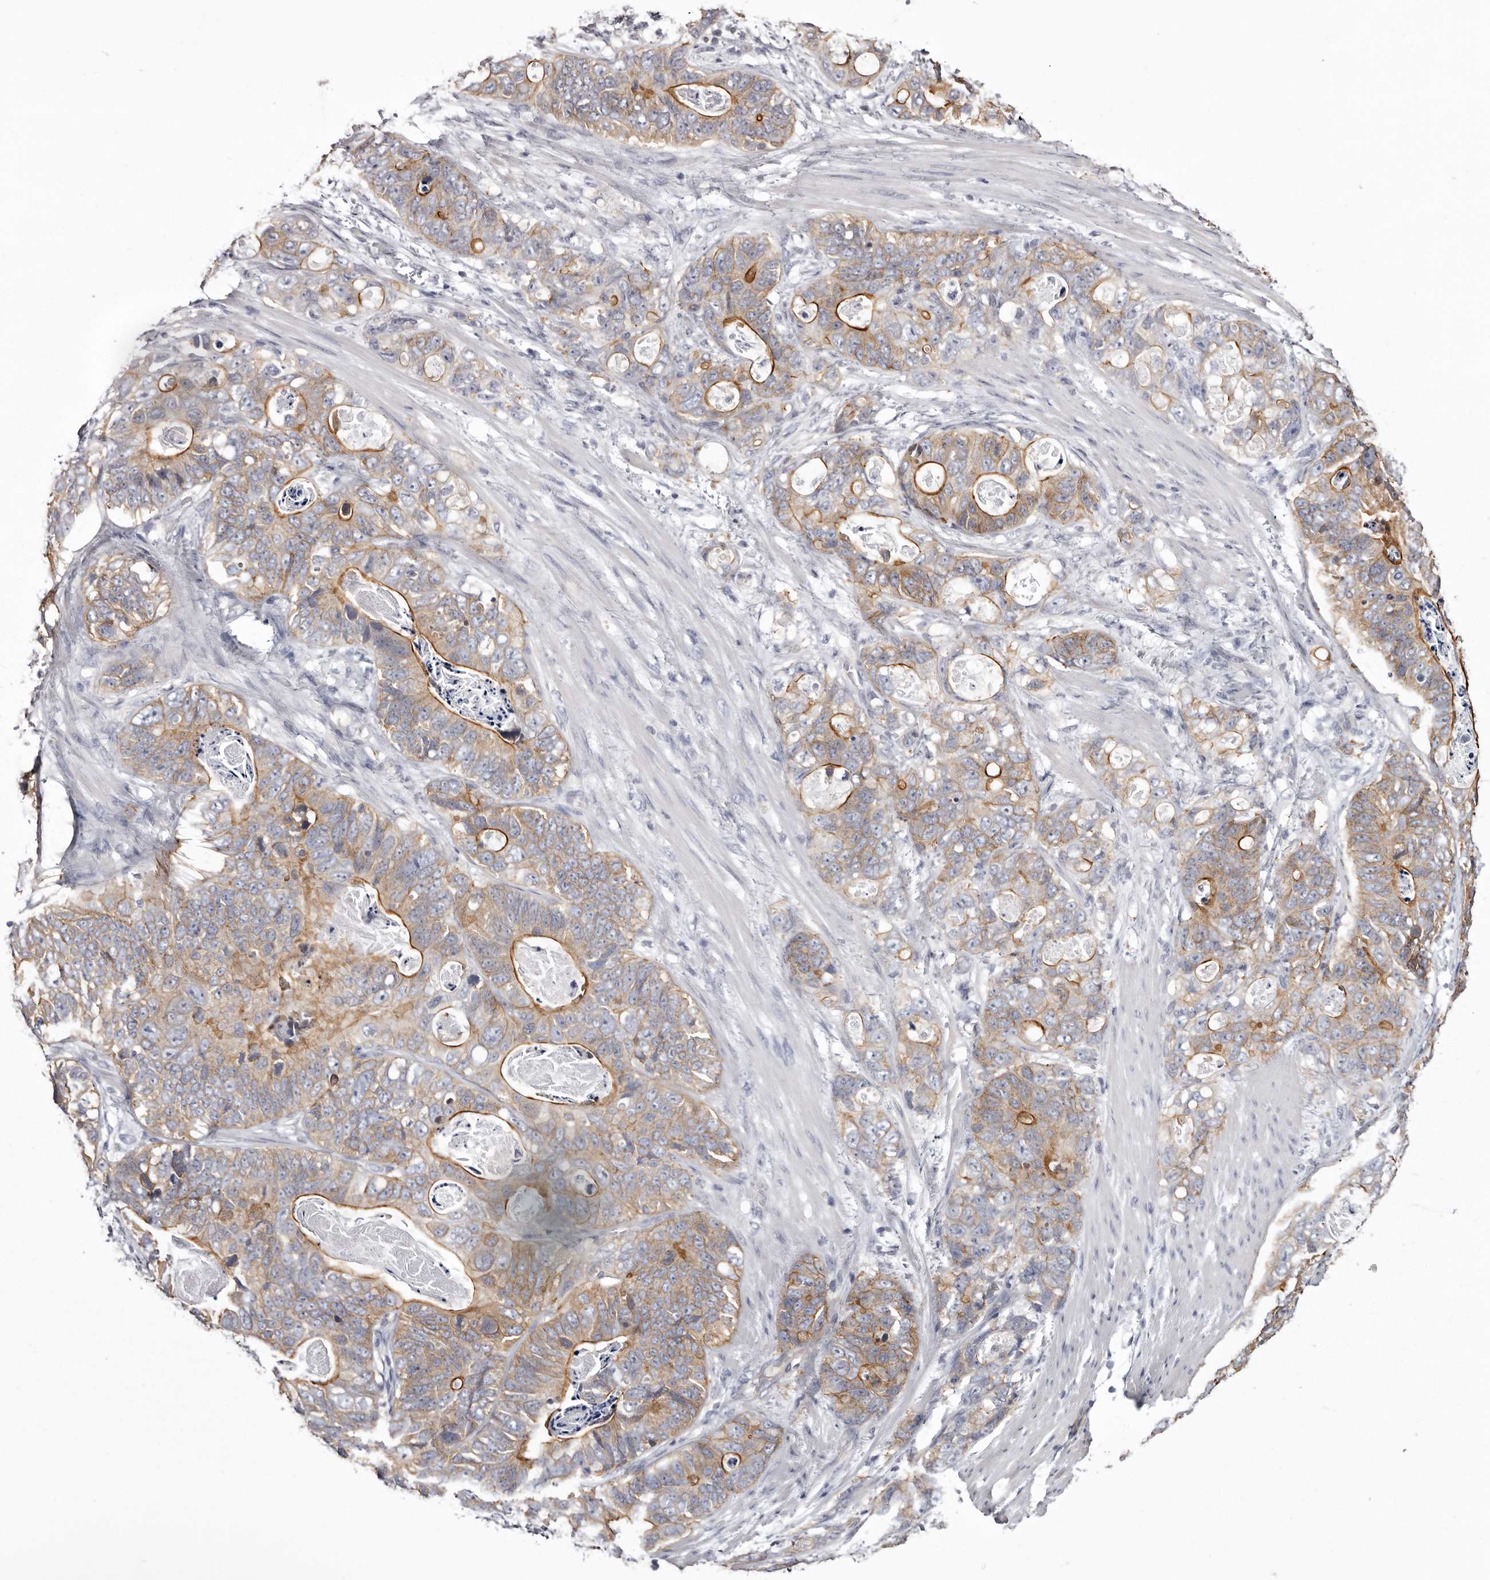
{"staining": {"intensity": "moderate", "quantity": ">75%", "location": "cytoplasmic/membranous"}, "tissue": "stomach cancer", "cell_type": "Tumor cells", "image_type": "cancer", "snomed": [{"axis": "morphology", "description": "Normal tissue, NOS"}, {"axis": "morphology", "description": "Adenocarcinoma, NOS"}, {"axis": "topography", "description": "Stomach"}], "caption": "The histopathology image shows a brown stain indicating the presence of a protein in the cytoplasmic/membranous of tumor cells in stomach cancer.", "gene": "LAD1", "patient": {"sex": "female", "age": 89}}